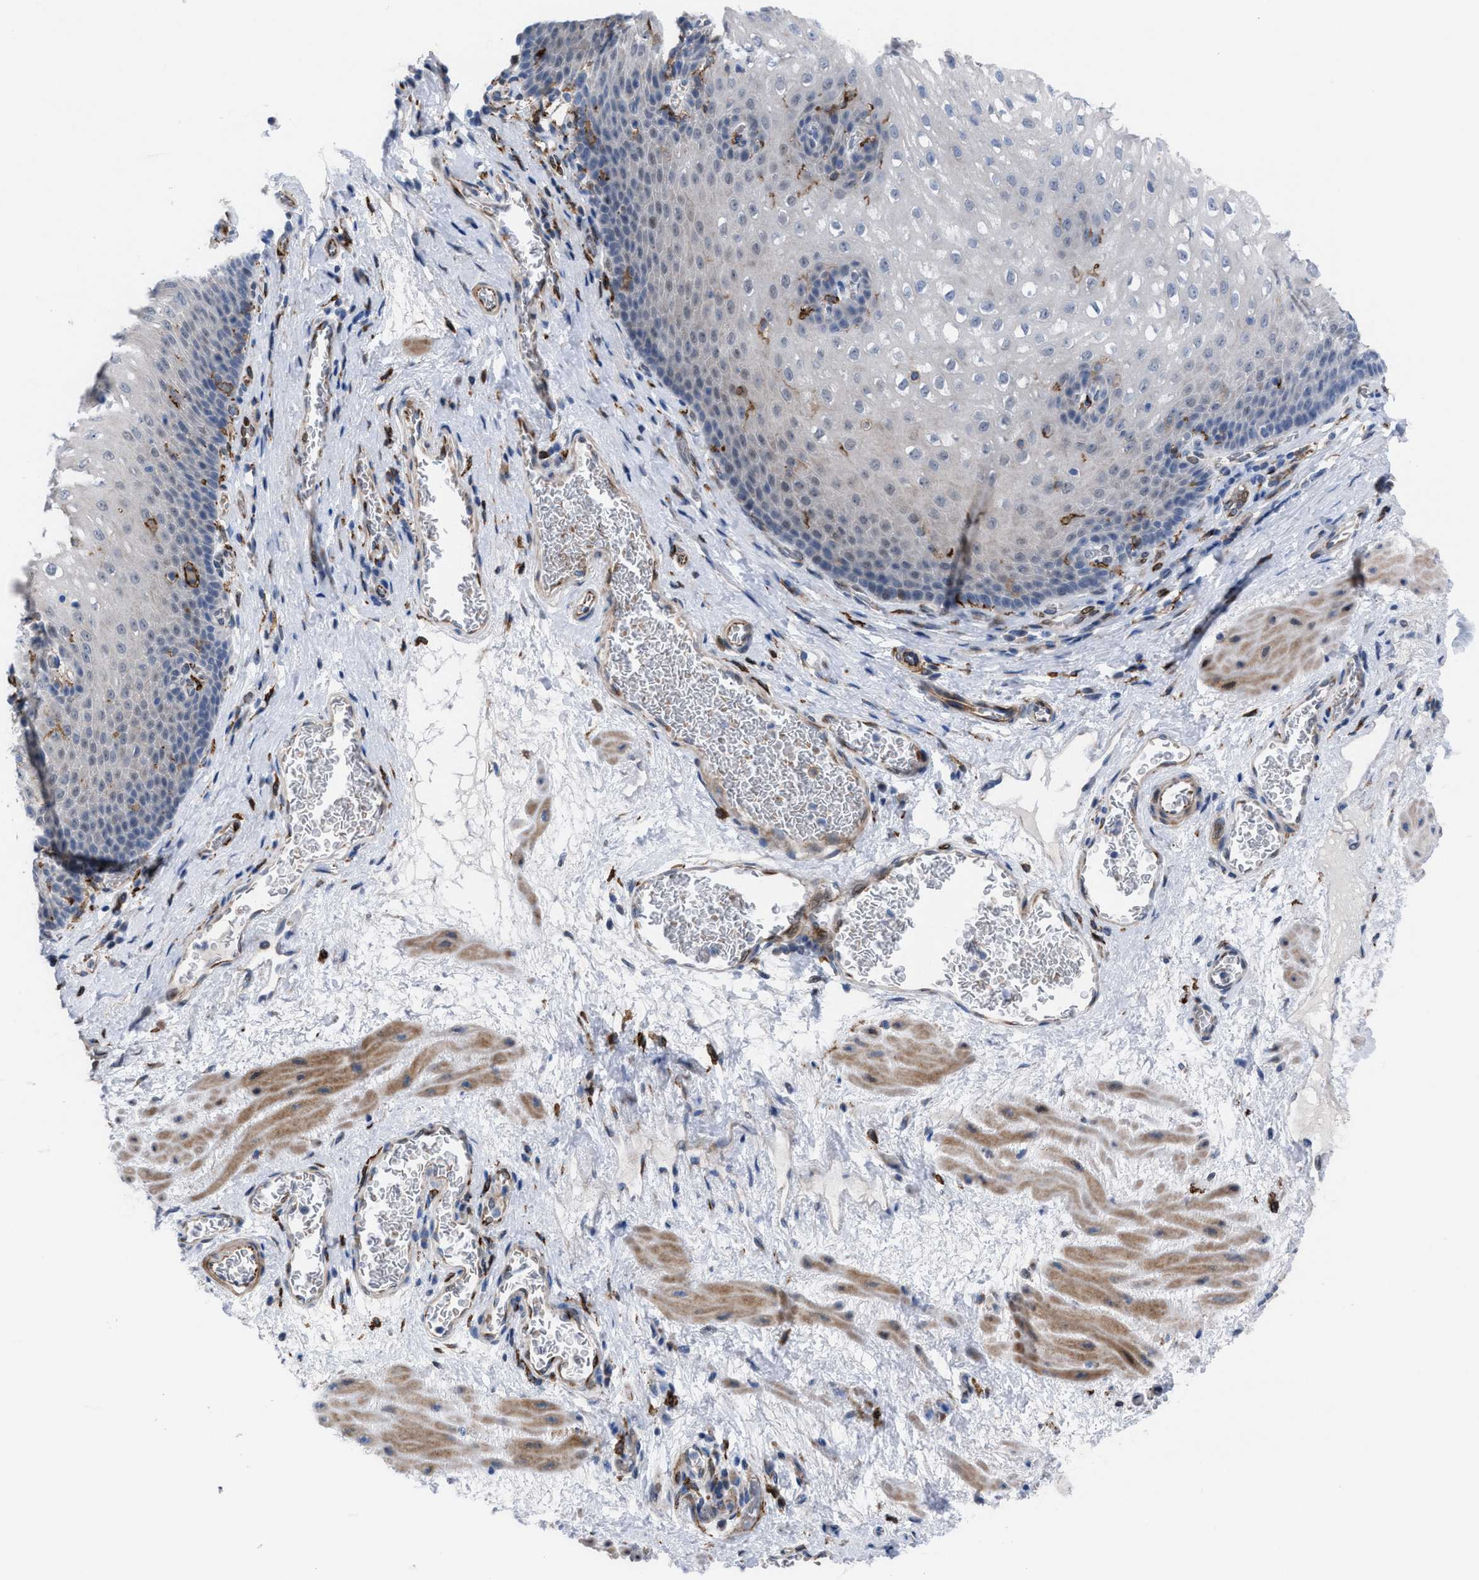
{"staining": {"intensity": "negative", "quantity": "none", "location": "none"}, "tissue": "esophagus", "cell_type": "Squamous epithelial cells", "image_type": "normal", "snomed": [{"axis": "morphology", "description": "Normal tissue, NOS"}, {"axis": "topography", "description": "Esophagus"}], "caption": "Immunohistochemistry (IHC) of unremarkable human esophagus displays no expression in squamous epithelial cells. (DAB (3,3'-diaminobenzidine) immunohistochemistry visualized using brightfield microscopy, high magnification).", "gene": "SLC47A1", "patient": {"sex": "male", "age": 48}}